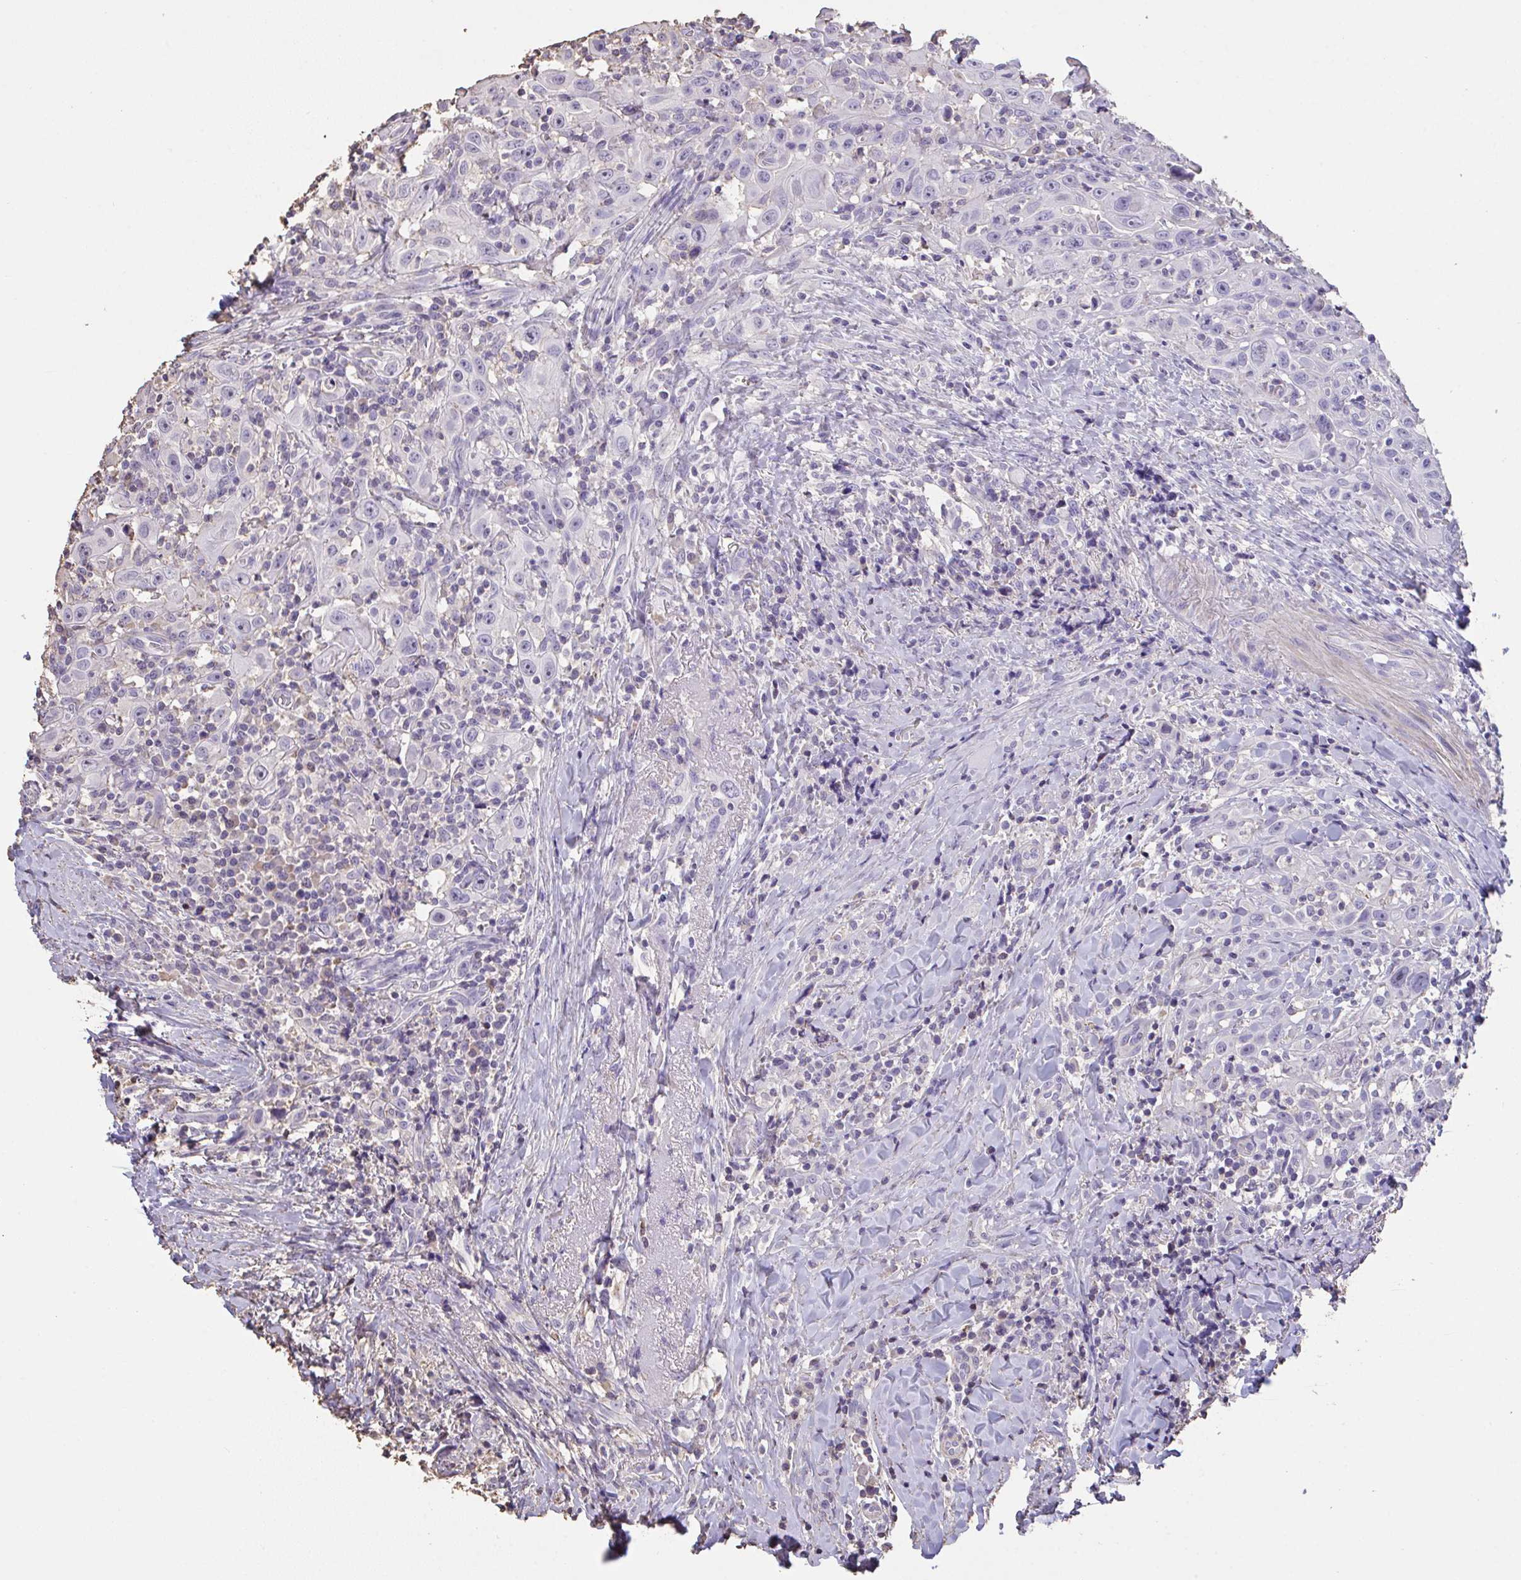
{"staining": {"intensity": "negative", "quantity": "none", "location": "none"}, "tissue": "head and neck cancer", "cell_type": "Tumor cells", "image_type": "cancer", "snomed": [{"axis": "morphology", "description": "Squamous cell carcinoma, NOS"}, {"axis": "topography", "description": "Head-Neck"}], "caption": "Tumor cells show no significant protein expression in head and neck cancer (squamous cell carcinoma).", "gene": "IL23R", "patient": {"sex": "female", "age": 95}}